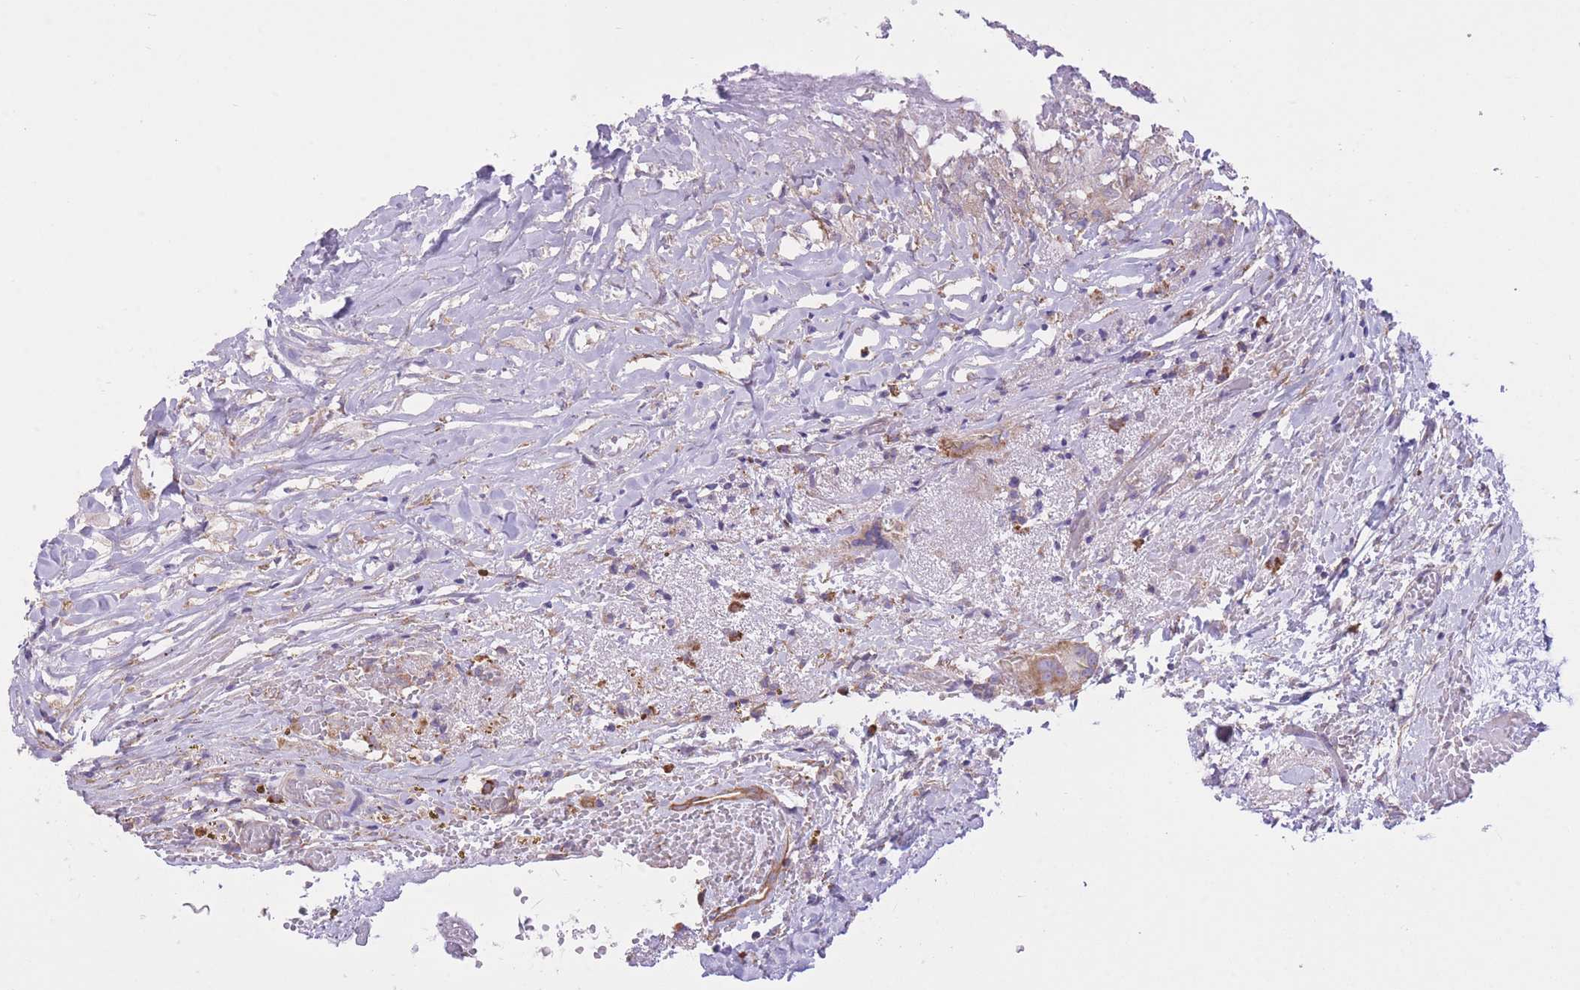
{"staining": {"intensity": "weak", "quantity": "25%-75%", "location": "cytoplasmic/membranous"}, "tissue": "ovary", "cell_type": "Ovarian stroma cells", "image_type": "normal", "snomed": [{"axis": "morphology", "description": "Normal tissue, NOS"}, {"axis": "topography", "description": "Ovary"}], "caption": "About 25%-75% of ovarian stroma cells in unremarkable ovary display weak cytoplasmic/membranous protein positivity as visualized by brown immunohistochemical staining.", "gene": "ZNF501", "patient": {"sex": "female", "age": 39}}